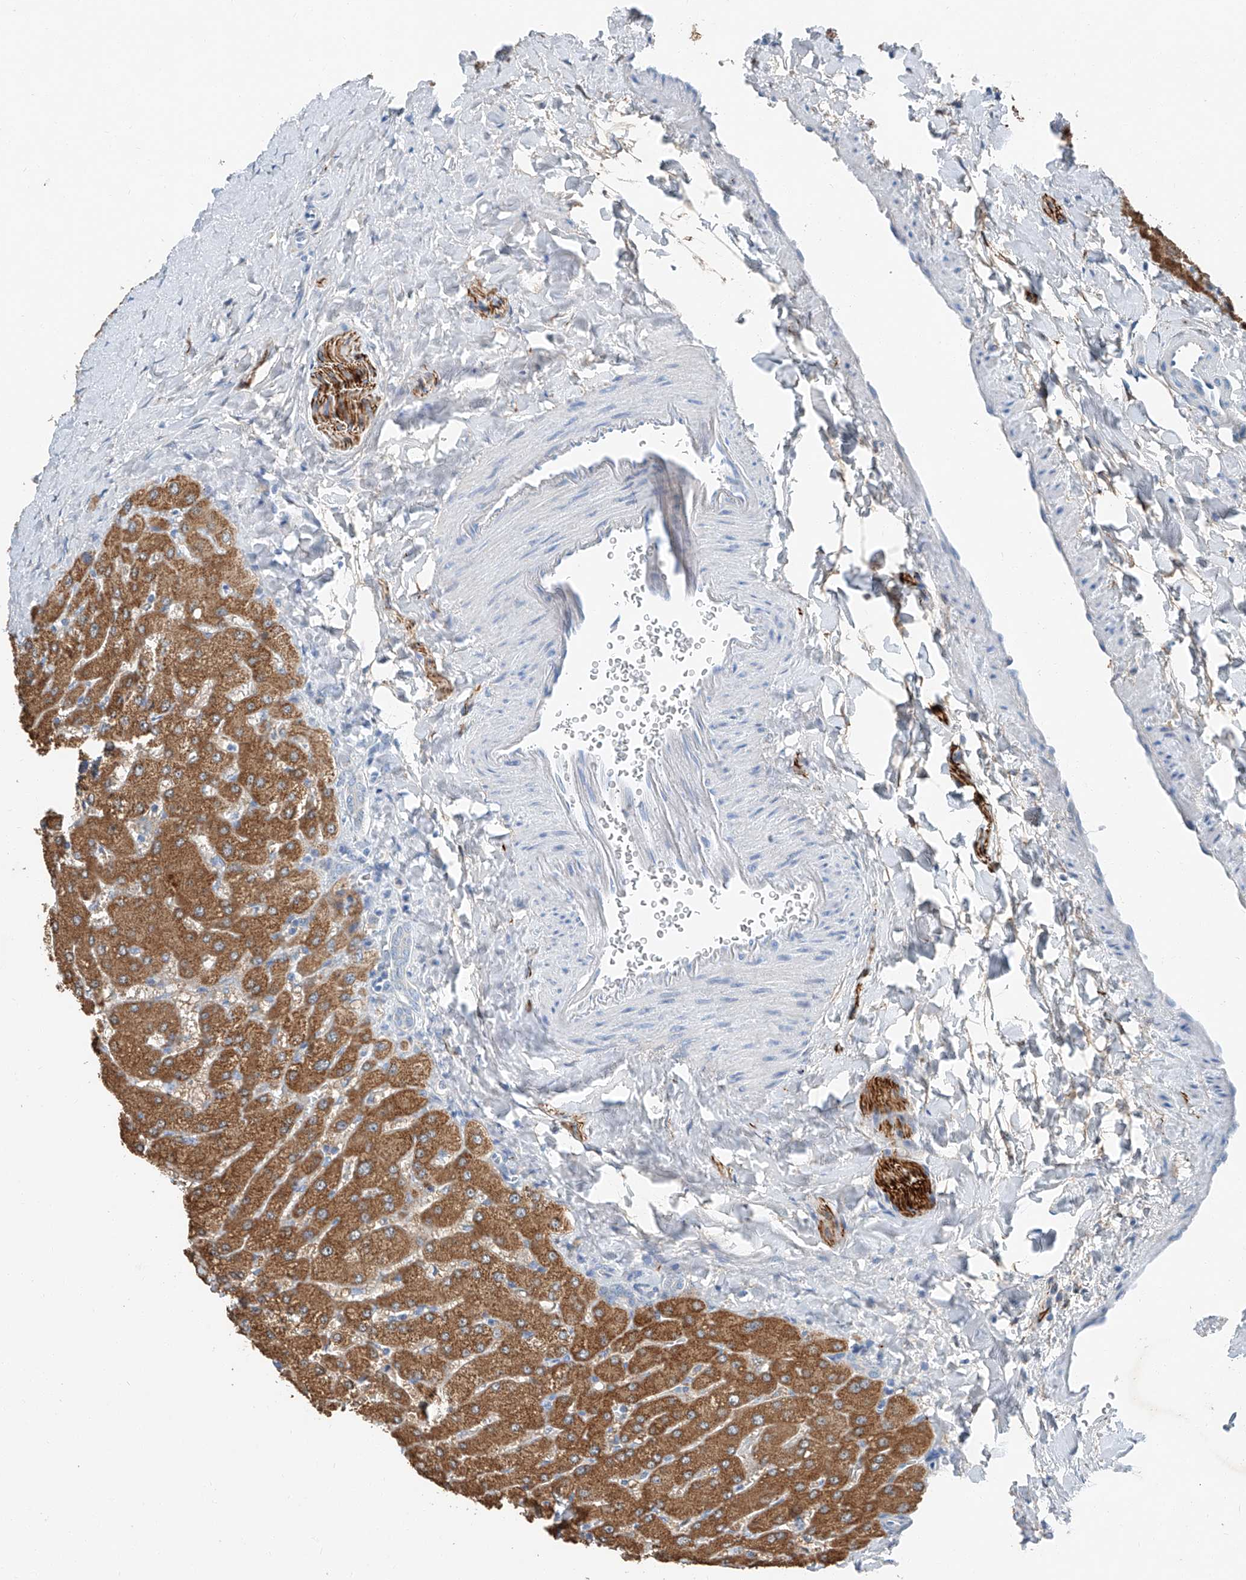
{"staining": {"intensity": "negative", "quantity": "none", "location": "none"}, "tissue": "liver", "cell_type": "Cholangiocytes", "image_type": "normal", "snomed": [{"axis": "morphology", "description": "Normal tissue, NOS"}, {"axis": "topography", "description": "Liver"}], "caption": "A high-resolution micrograph shows immunohistochemistry staining of unremarkable liver, which reveals no significant positivity in cholangiocytes. (Stains: DAB (3,3'-diaminobenzidine) IHC with hematoxylin counter stain, Microscopy: brightfield microscopy at high magnification).", "gene": "MDGA1", "patient": {"sex": "male", "age": 55}}